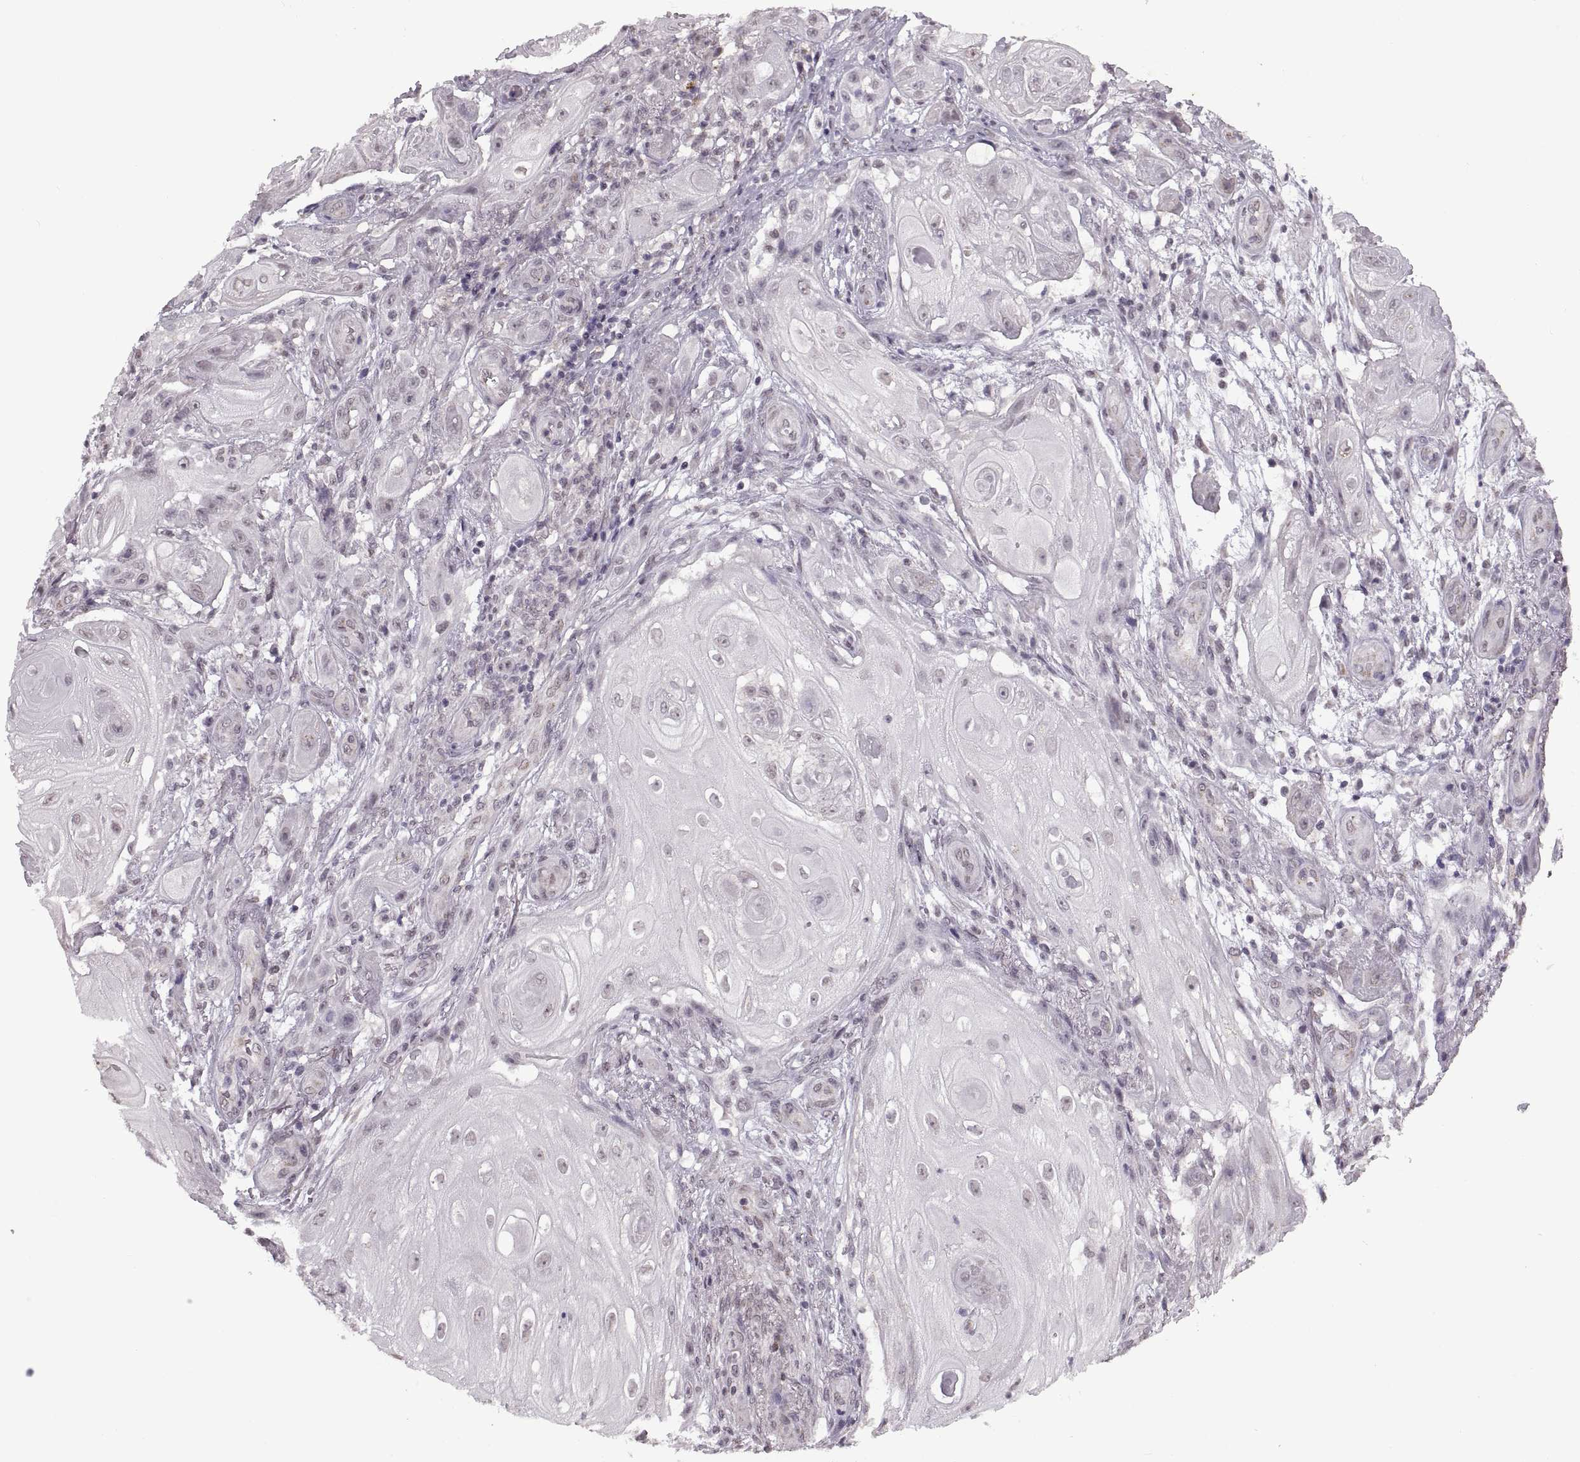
{"staining": {"intensity": "negative", "quantity": "none", "location": "none"}, "tissue": "skin cancer", "cell_type": "Tumor cells", "image_type": "cancer", "snomed": [{"axis": "morphology", "description": "Squamous cell carcinoma, NOS"}, {"axis": "topography", "description": "Skin"}], "caption": "This is a image of IHC staining of squamous cell carcinoma (skin), which shows no expression in tumor cells.", "gene": "PRSS37", "patient": {"sex": "male", "age": 62}}